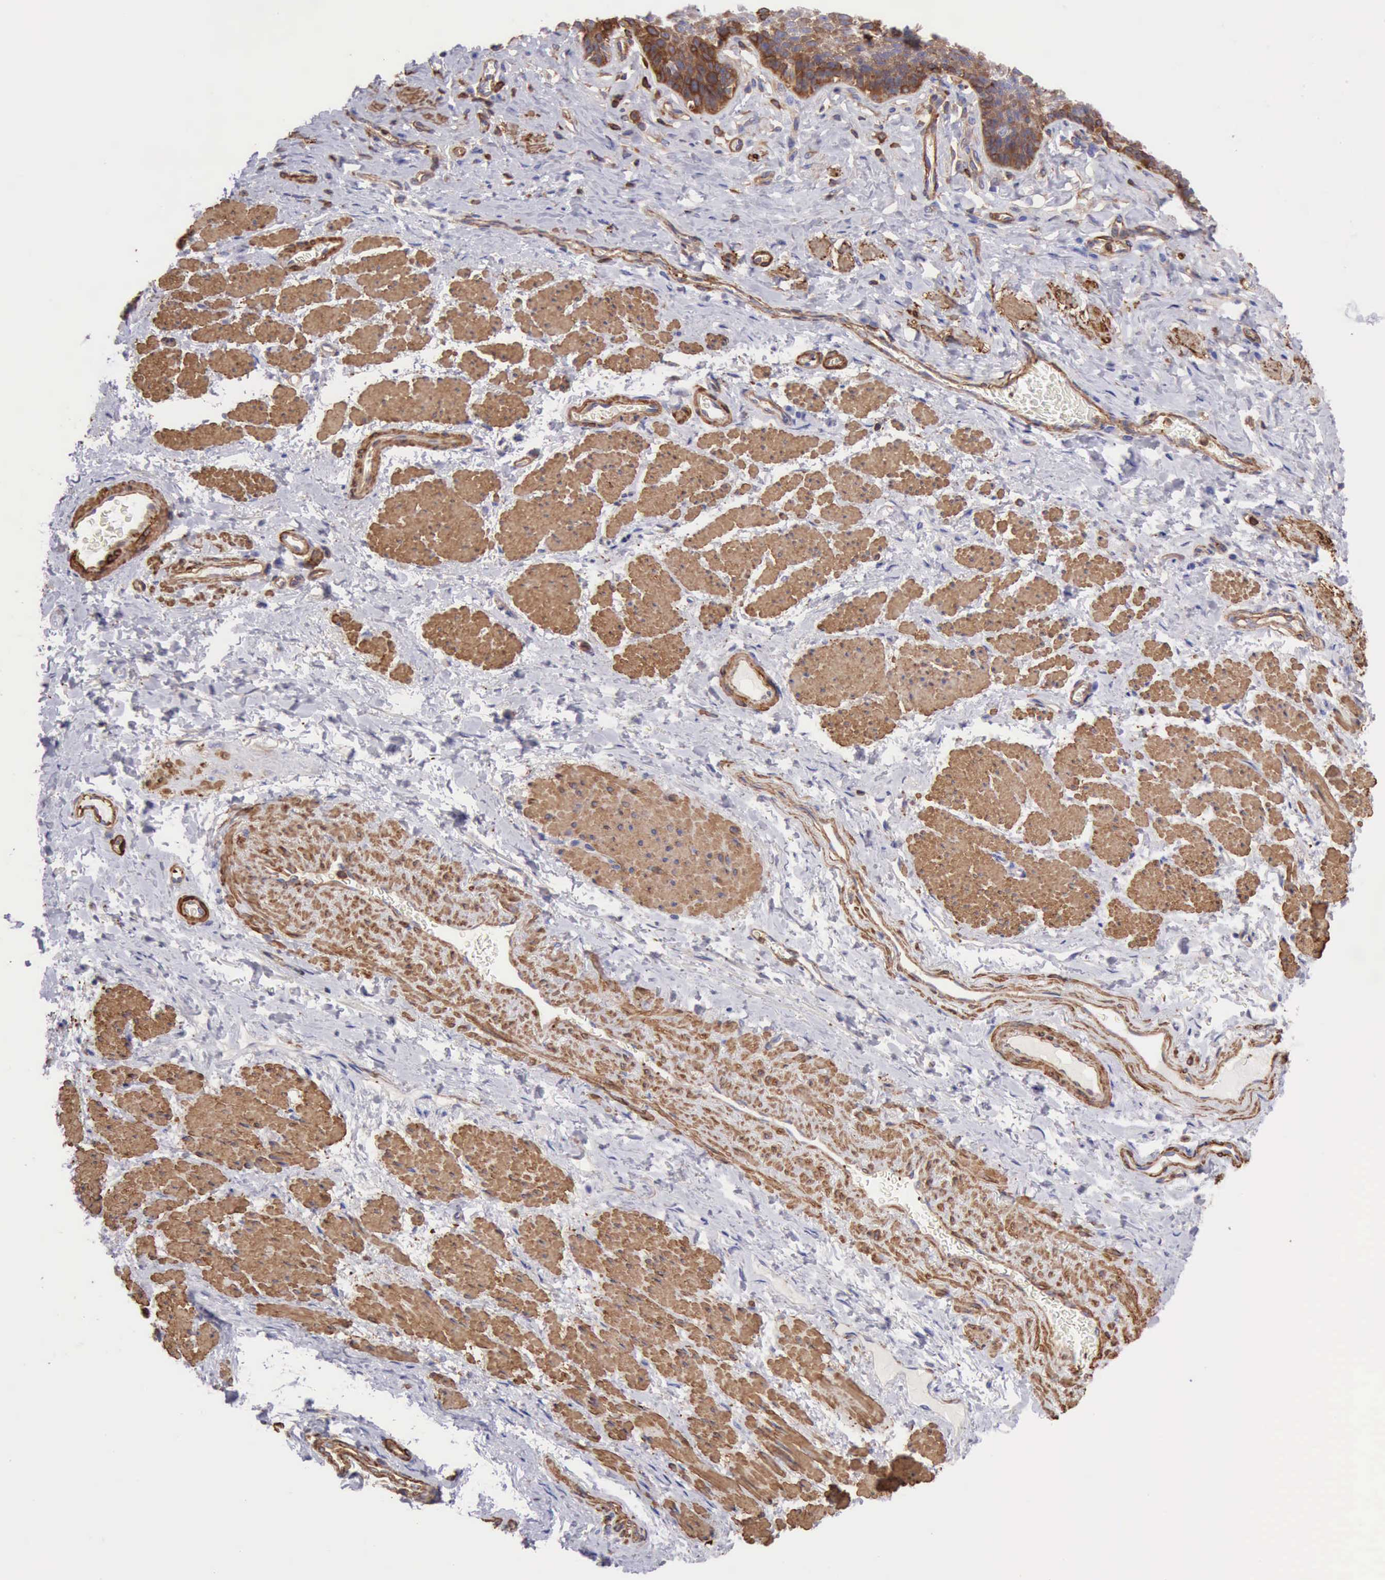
{"staining": {"intensity": "moderate", "quantity": "25%-75%", "location": "cytoplasmic/membranous"}, "tissue": "esophagus", "cell_type": "Squamous epithelial cells", "image_type": "normal", "snomed": [{"axis": "morphology", "description": "Normal tissue, NOS"}, {"axis": "topography", "description": "Esophagus"}], "caption": "IHC of unremarkable esophagus exhibits medium levels of moderate cytoplasmic/membranous expression in about 25%-75% of squamous epithelial cells.", "gene": "FLNA", "patient": {"sex": "female", "age": 61}}